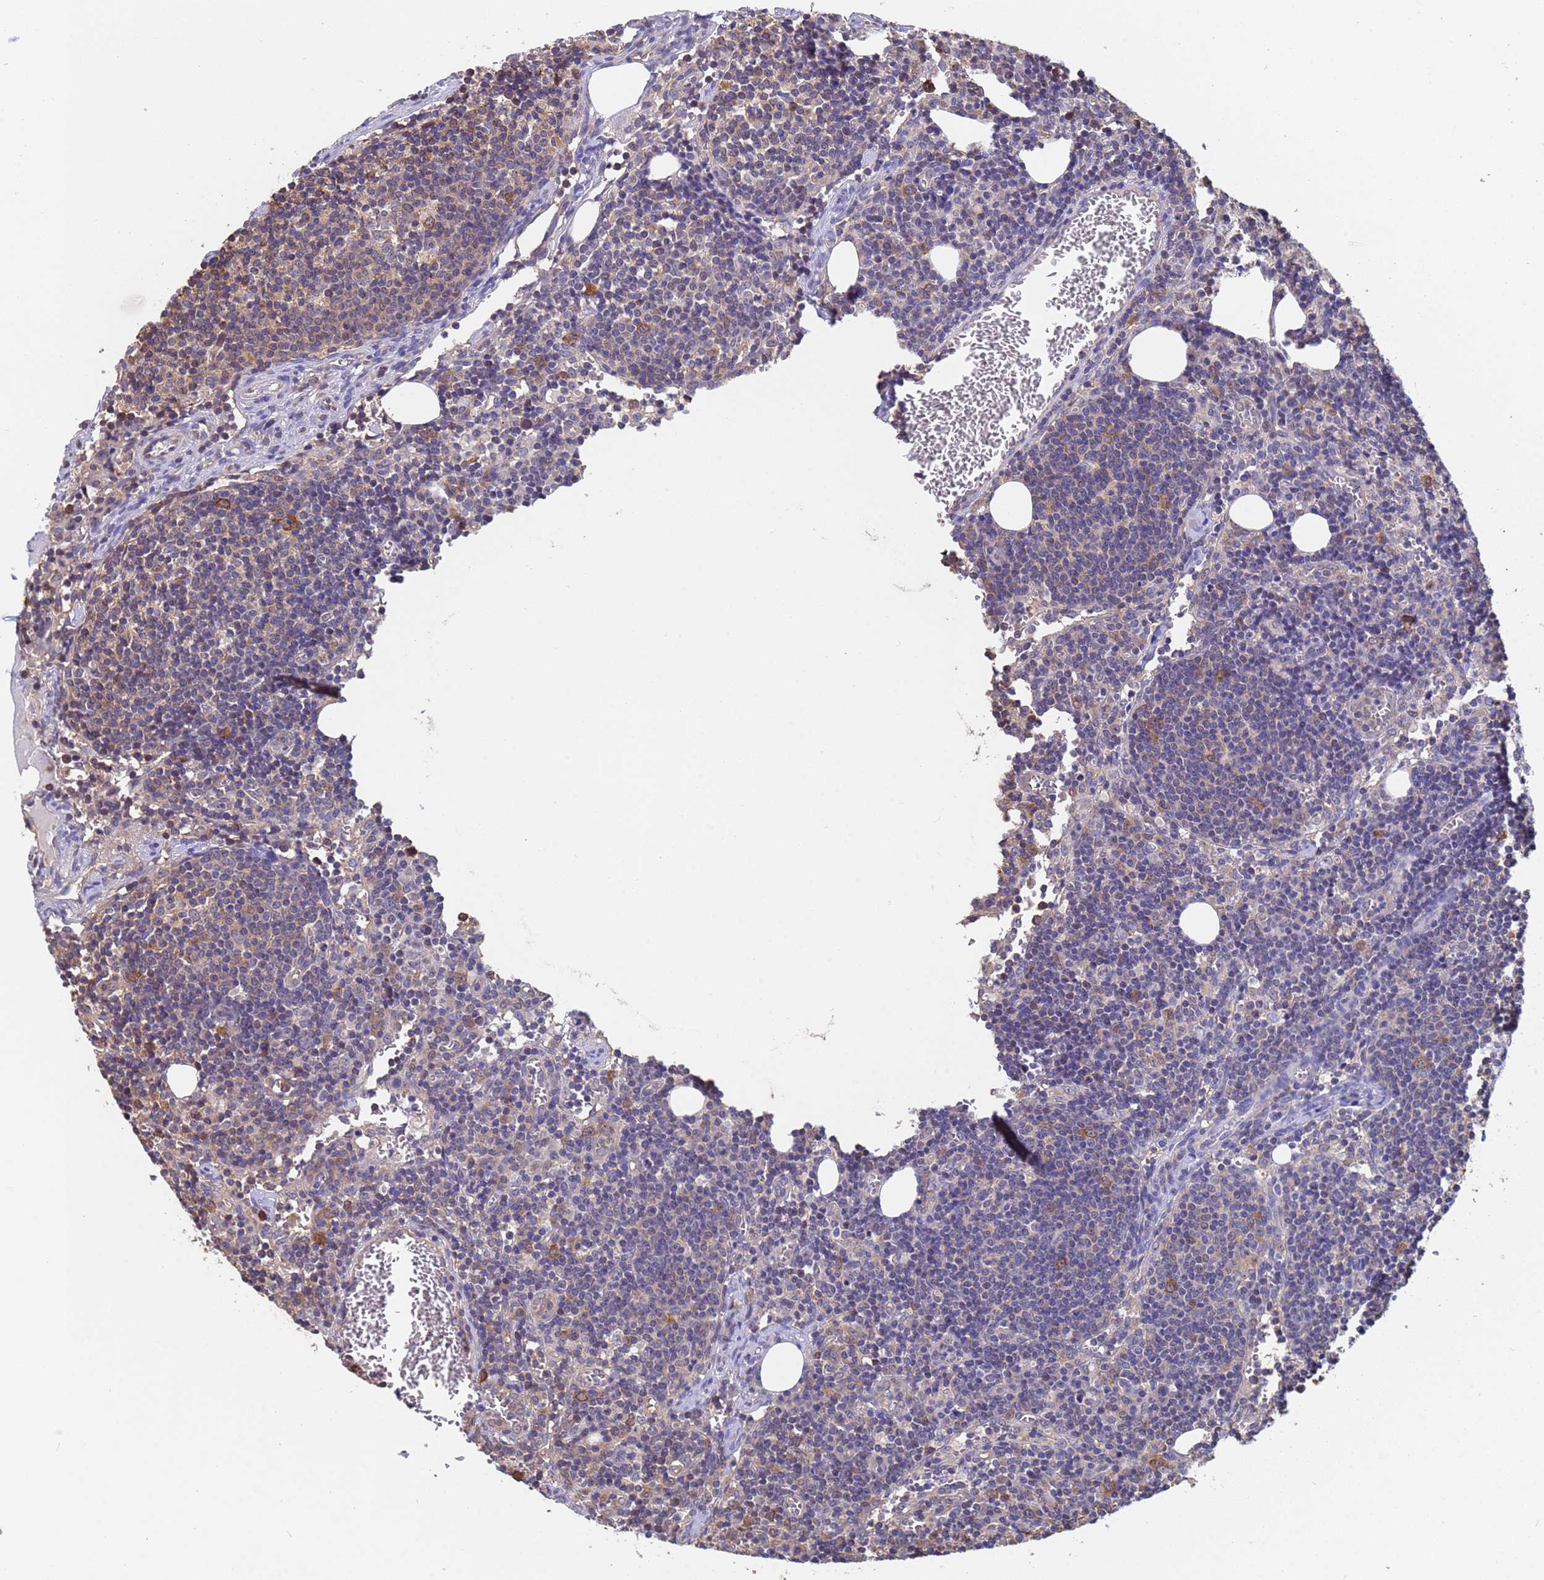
{"staining": {"intensity": "weak", "quantity": "25%-75%", "location": "cytoplasmic/membranous"}, "tissue": "lymph node", "cell_type": "Germinal center cells", "image_type": "normal", "snomed": [{"axis": "morphology", "description": "Normal tissue, NOS"}, {"axis": "topography", "description": "Lymph node"}], "caption": "The photomicrograph demonstrates immunohistochemical staining of benign lymph node. There is weak cytoplasmic/membranous positivity is seen in about 25%-75% of germinal center cells.", "gene": "FAM25A", "patient": {"sex": "female", "age": 27}}